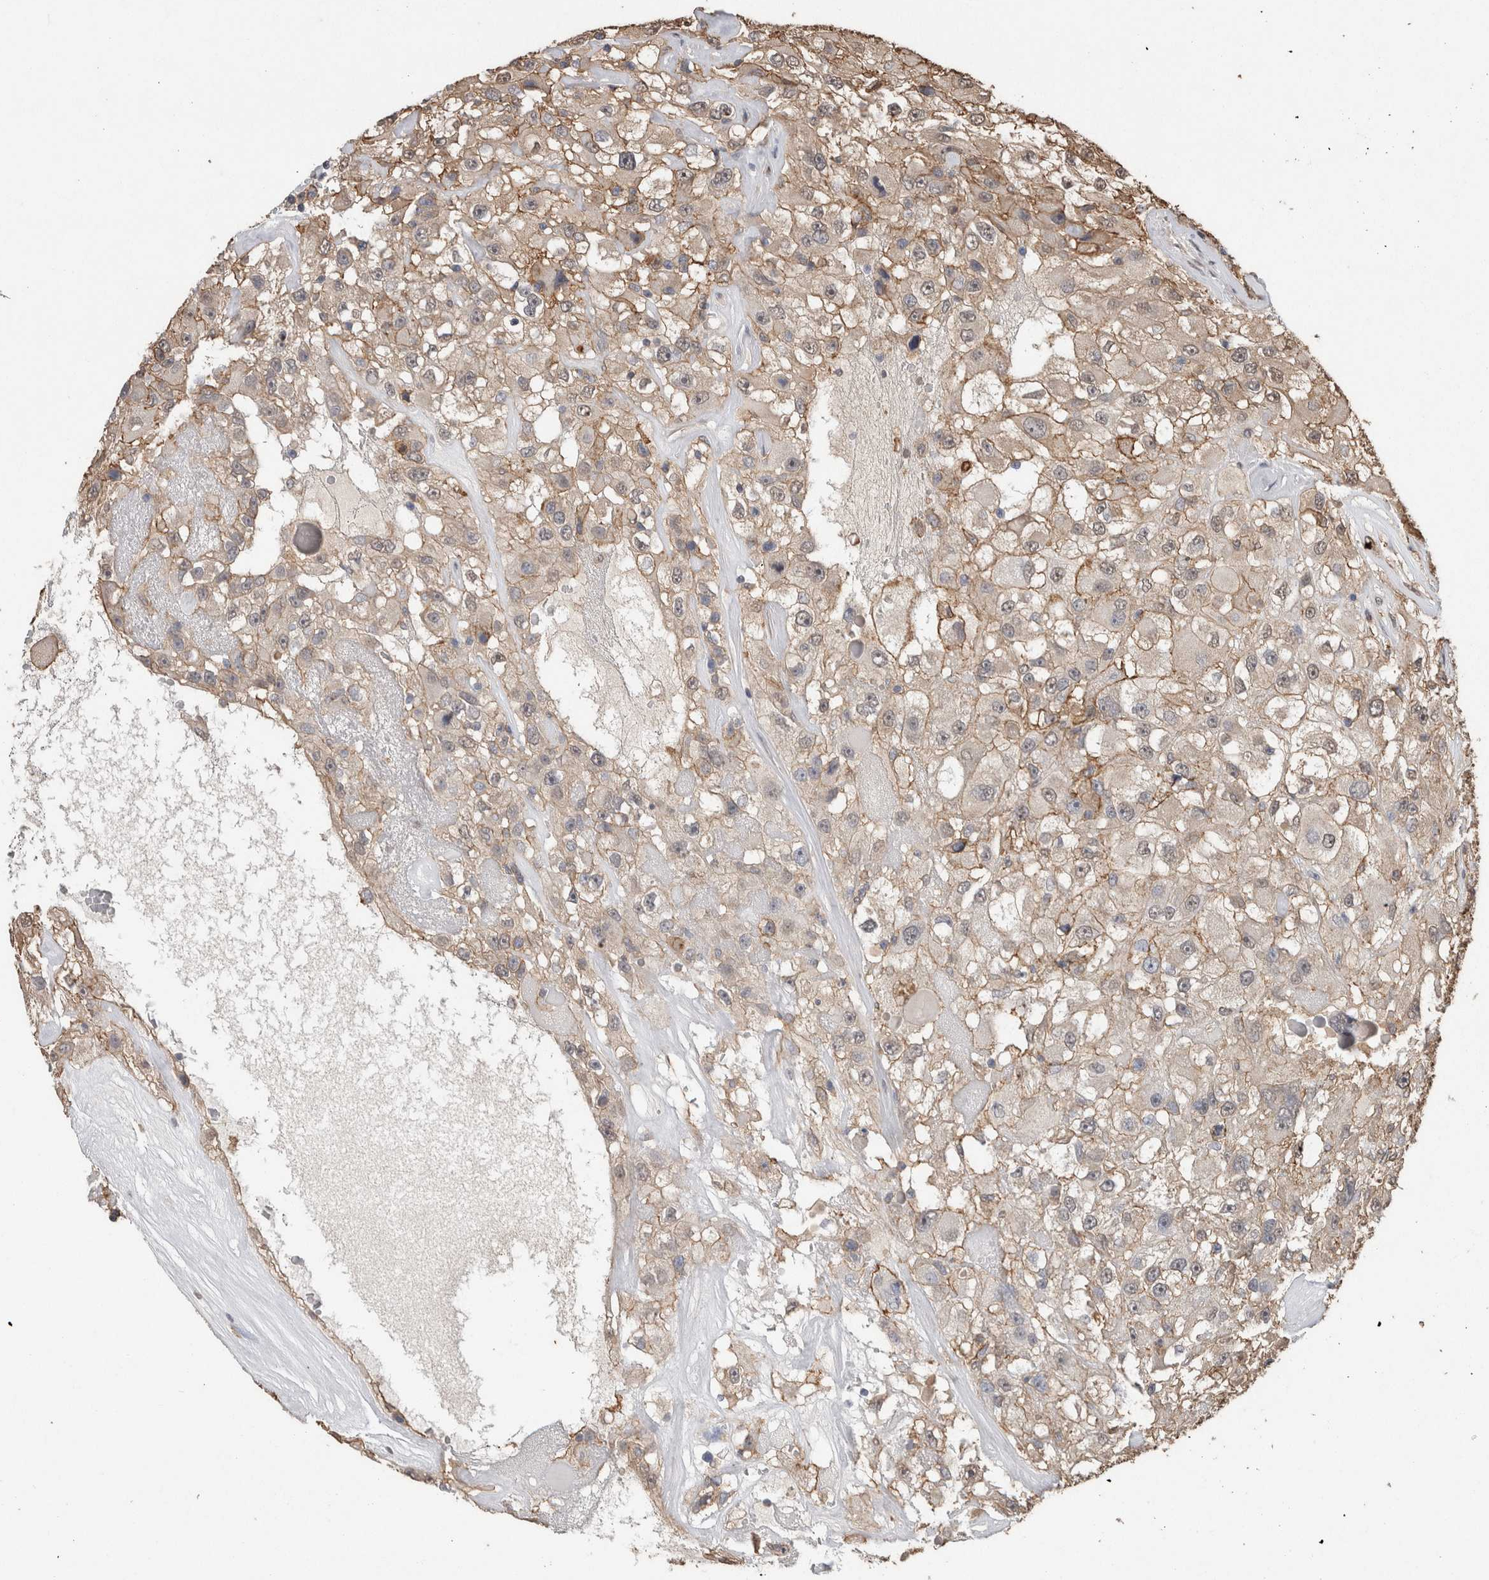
{"staining": {"intensity": "weak", "quantity": ">75%", "location": "cytoplasmic/membranous"}, "tissue": "renal cancer", "cell_type": "Tumor cells", "image_type": "cancer", "snomed": [{"axis": "morphology", "description": "Adenocarcinoma, NOS"}, {"axis": "topography", "description": "Kidney"}], "caption": "Weak cytoplasmic/membranous staining is seen in approximately >75% of tumor cells in adenocarcinoma (renal).", "gene": "S100A10", "patient": {"sex": "female", "age": 52}}